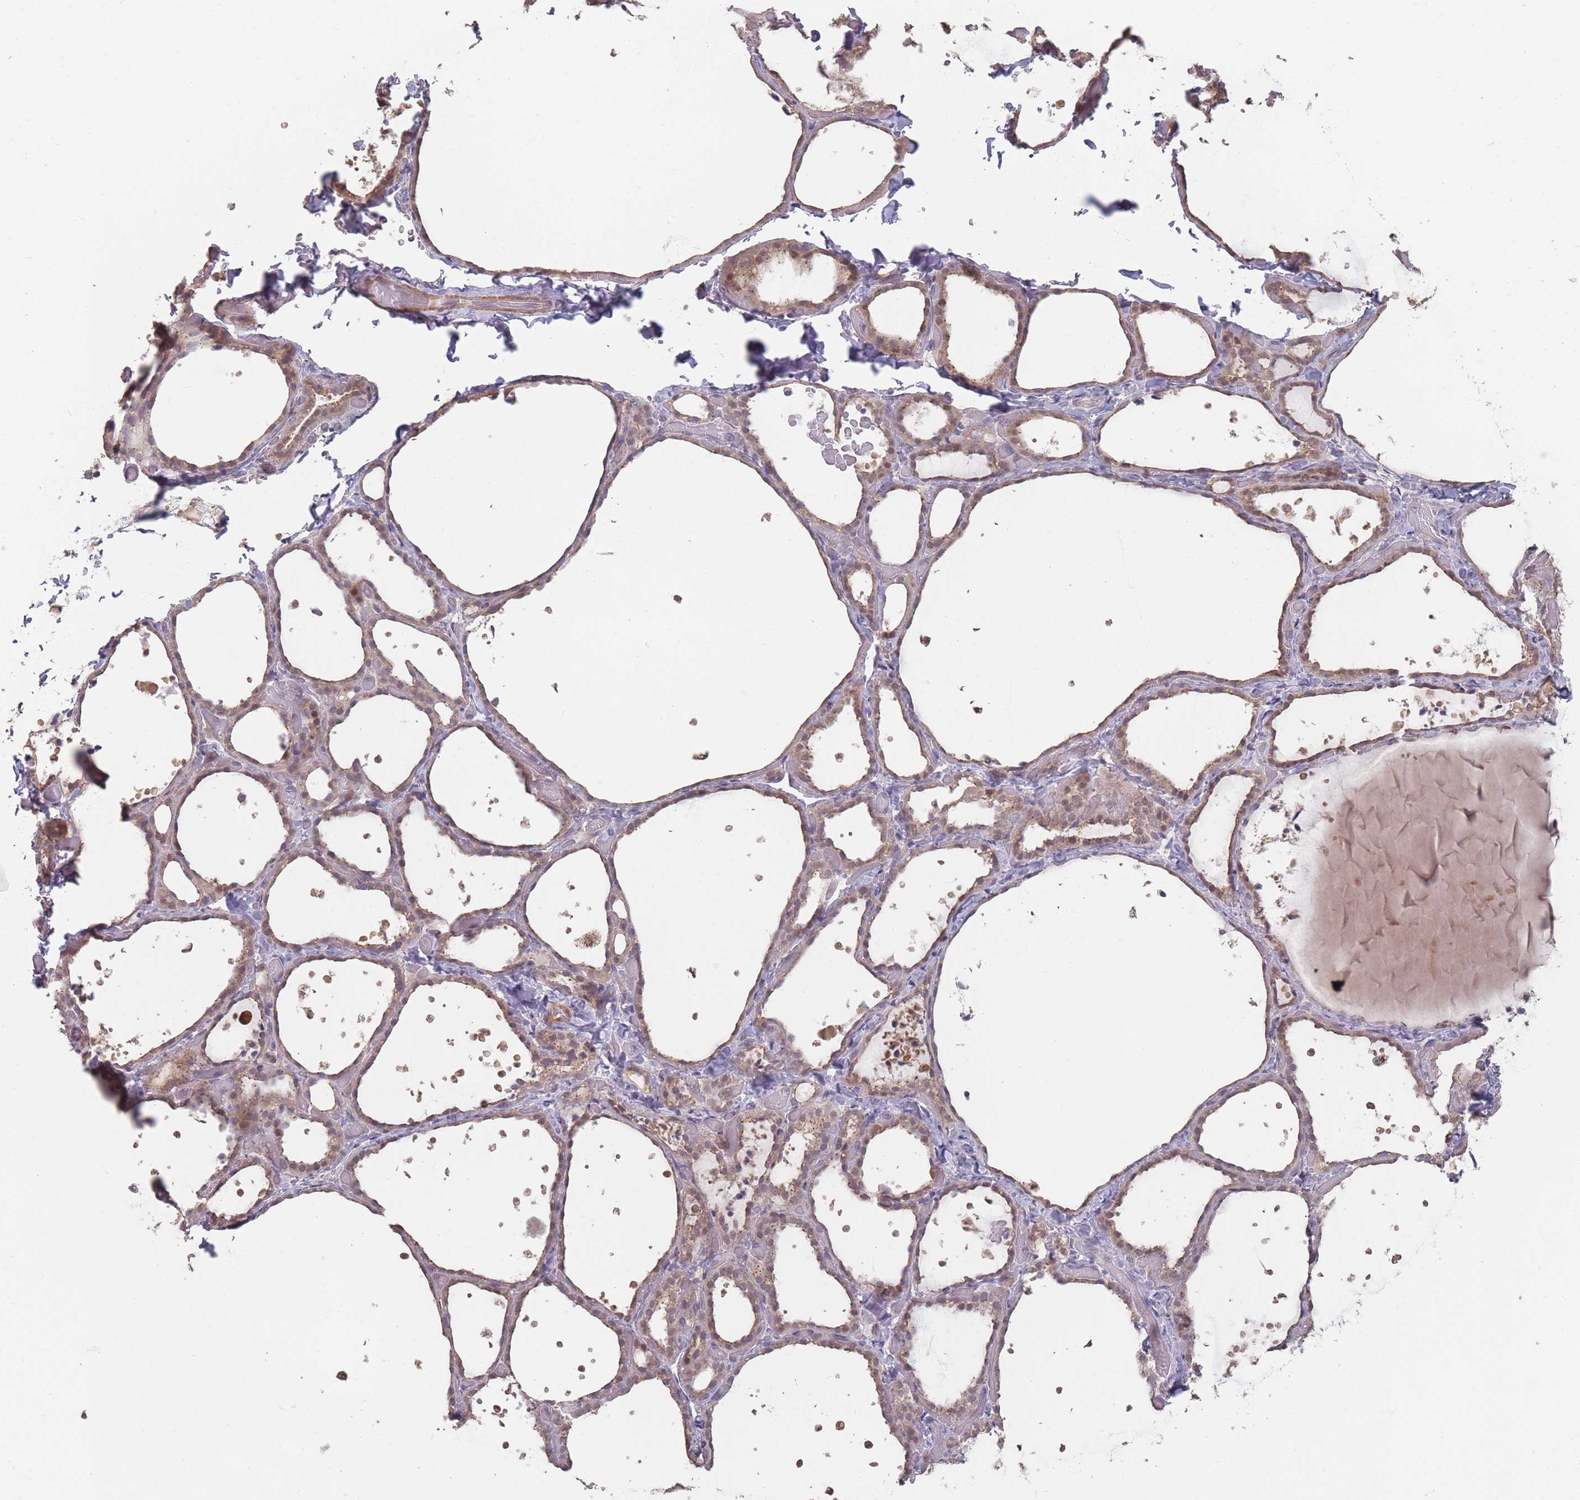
{"staining": {"intensity": "moderate", "quantity": "25%-75%", "location": "cytoplasmic/membranous,nuclear"}, "tissue": "thyroid gland", "cell_type": "Glandular cells", "image_type": "normal", "snomed": [{"axis": "morphology", "description": "Normal tissue, NOS"}, {"axis": "topography", "description": "Thyroid gland"}], "caption": "Moderate cytoplasmic/membranous,nuclear protein positivity is identified in approximately 25%-75% of glandular cells in thyroid gland. The protein is shown in brown color, while the nuclei are stained blue.", "gene": "ERCC6L", "patient": {"sex": "female", "age": 44}}